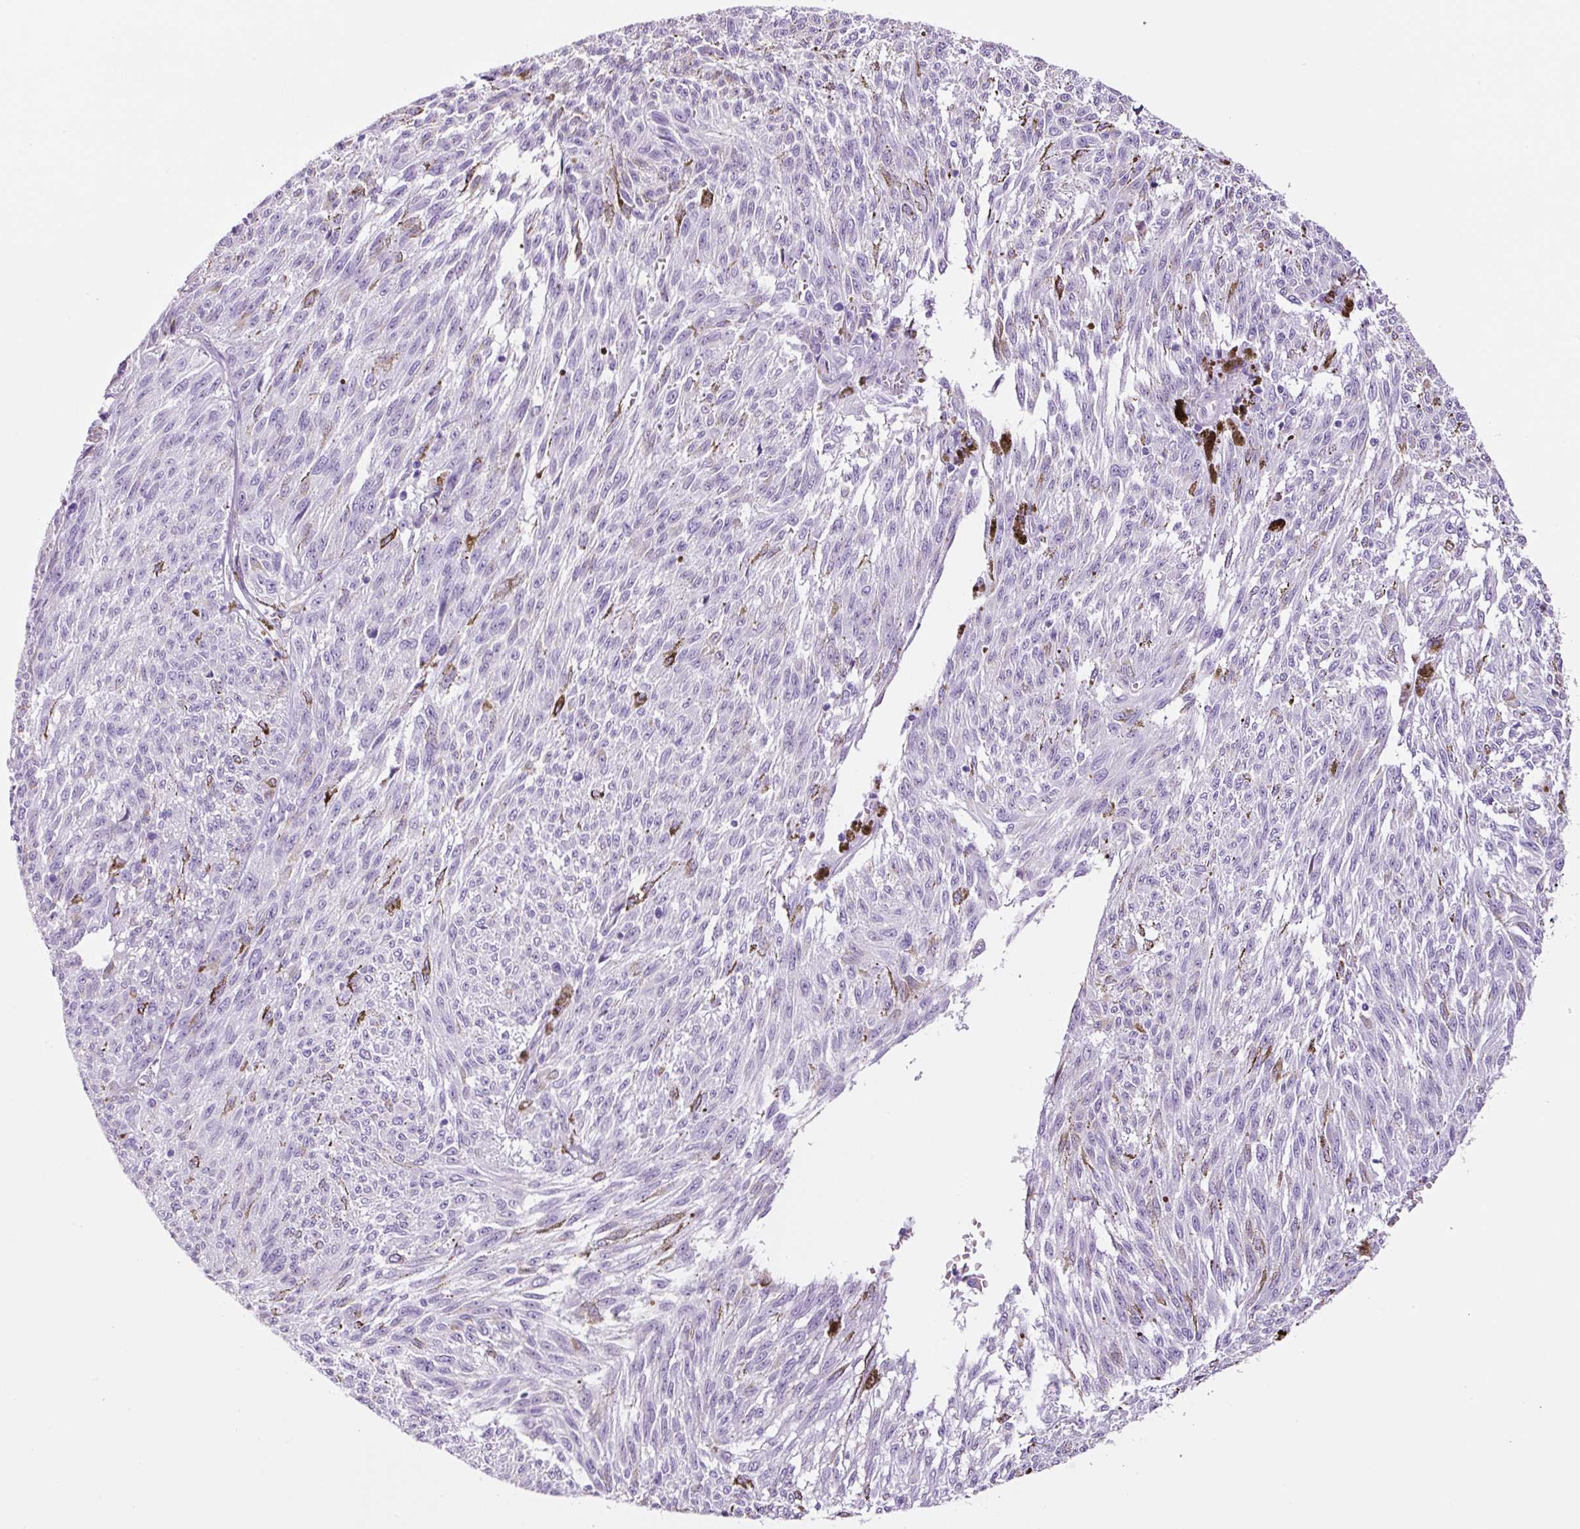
{"staining": {"intensity": "negative", "quantity": "none", "location": "none"}, "tissue": "melanoma", "cell_type": "Tumor cells", "image_type": "cancer", "snomed": [{"axis": "morphology", "description": "Malignant melanoma, NOS"}, {"axis": "topography", "description": "Skin"}], "caption": "Immunohistochemical staining of human malignant melanoma displays no significant staining in tumor cells.", "gene": "ADSS1", "patient": {"sex": "female", "age": 72}}